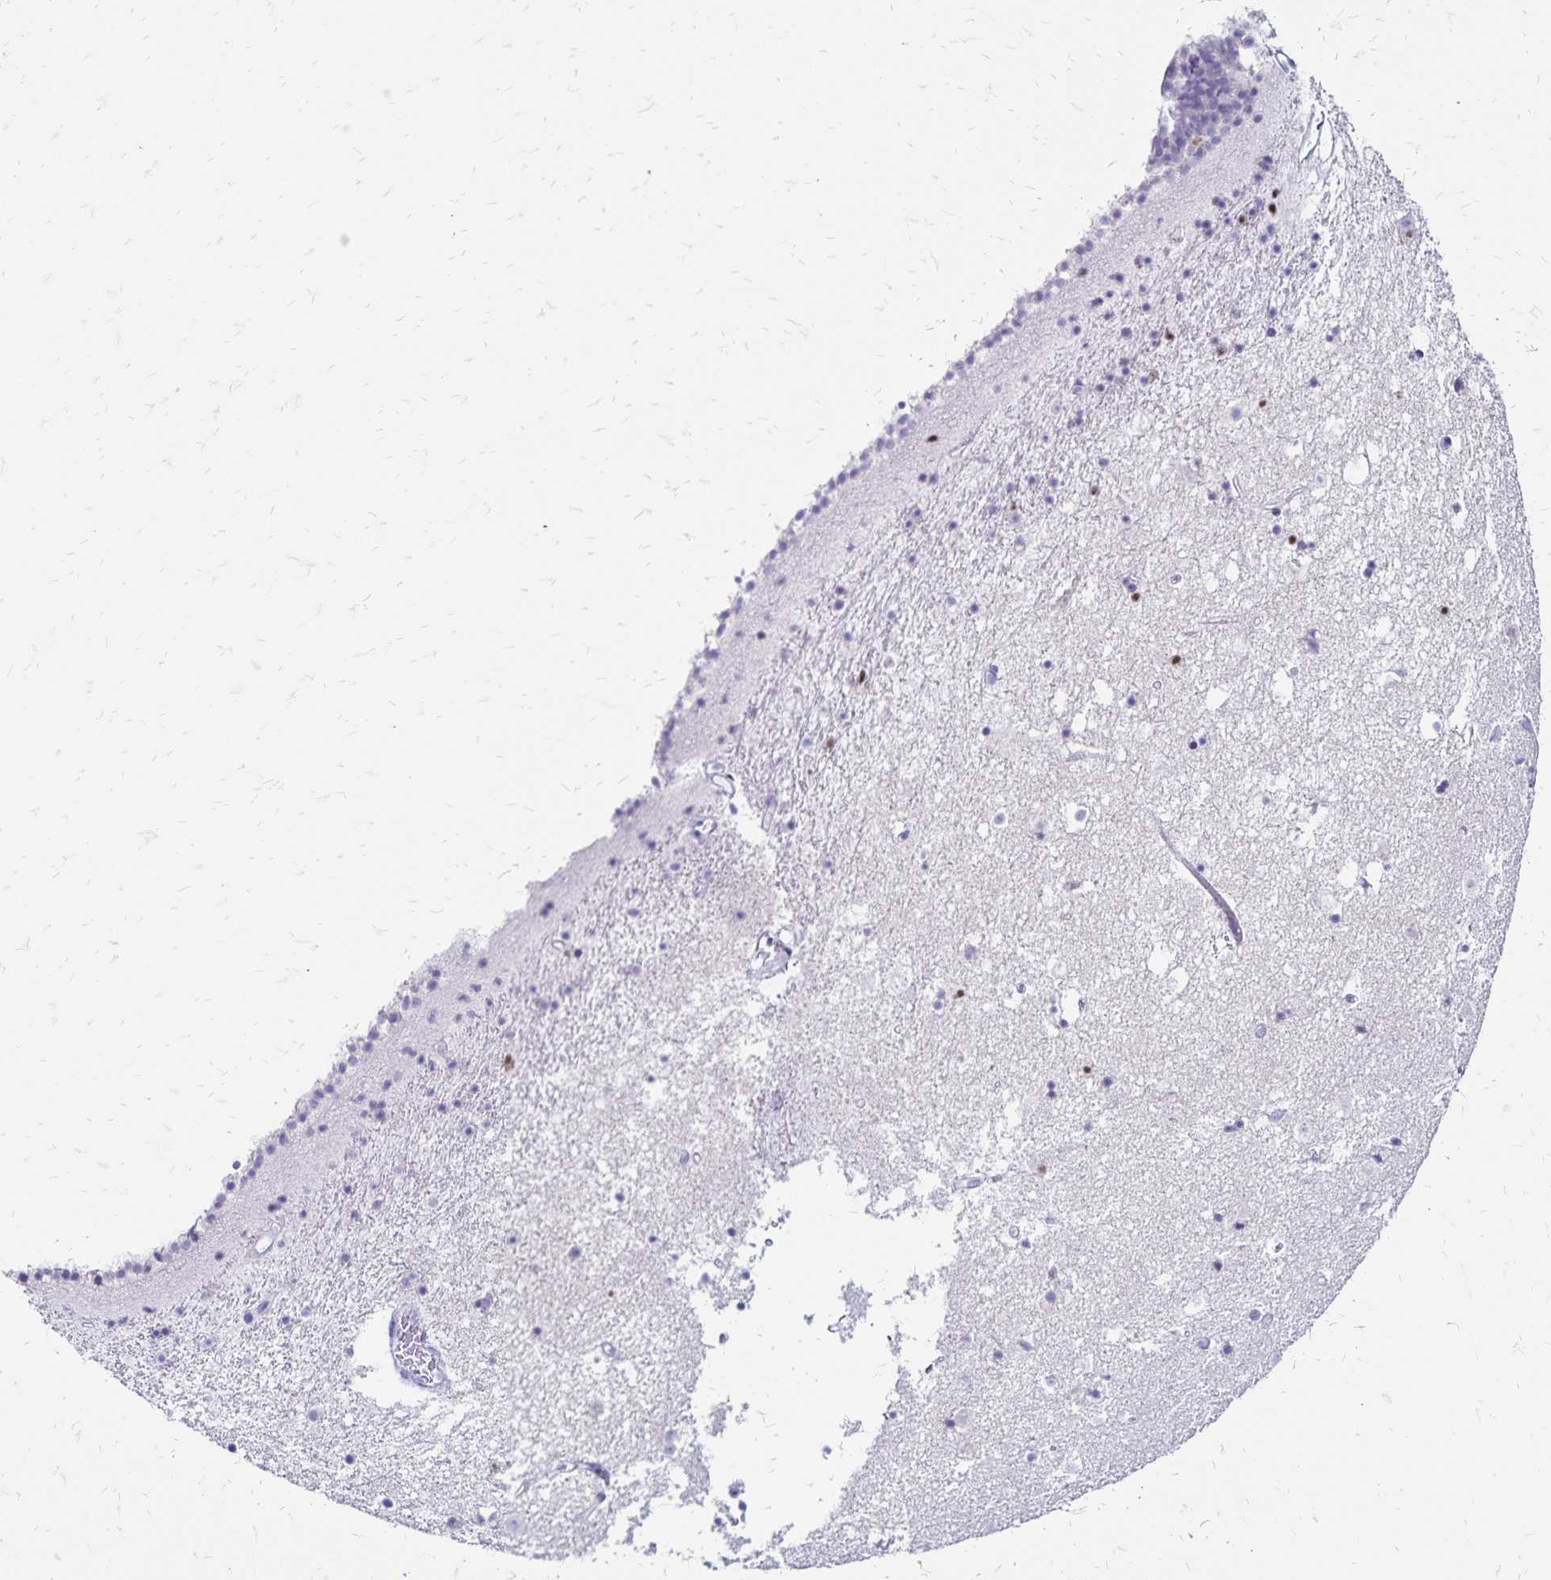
{"staining": {"intensity": "negative", "quantity": "none", "location": "none"}, "tissue": "caudate", "cell_type": "Glial cells", "image_type": "normal", "snomed": [{"axis": "morphology", "description": "Normal tissue, NOS"}, {"axis": "topography", "description": "Lateral ventricle wall"}], "caption": "Glial cells show no significant staining in normal caudate. (Brightfield microscopy of DAB IHC at high magnification).", "gene": "IKZF1", "patient": {"sex": "female", "age": 71}}